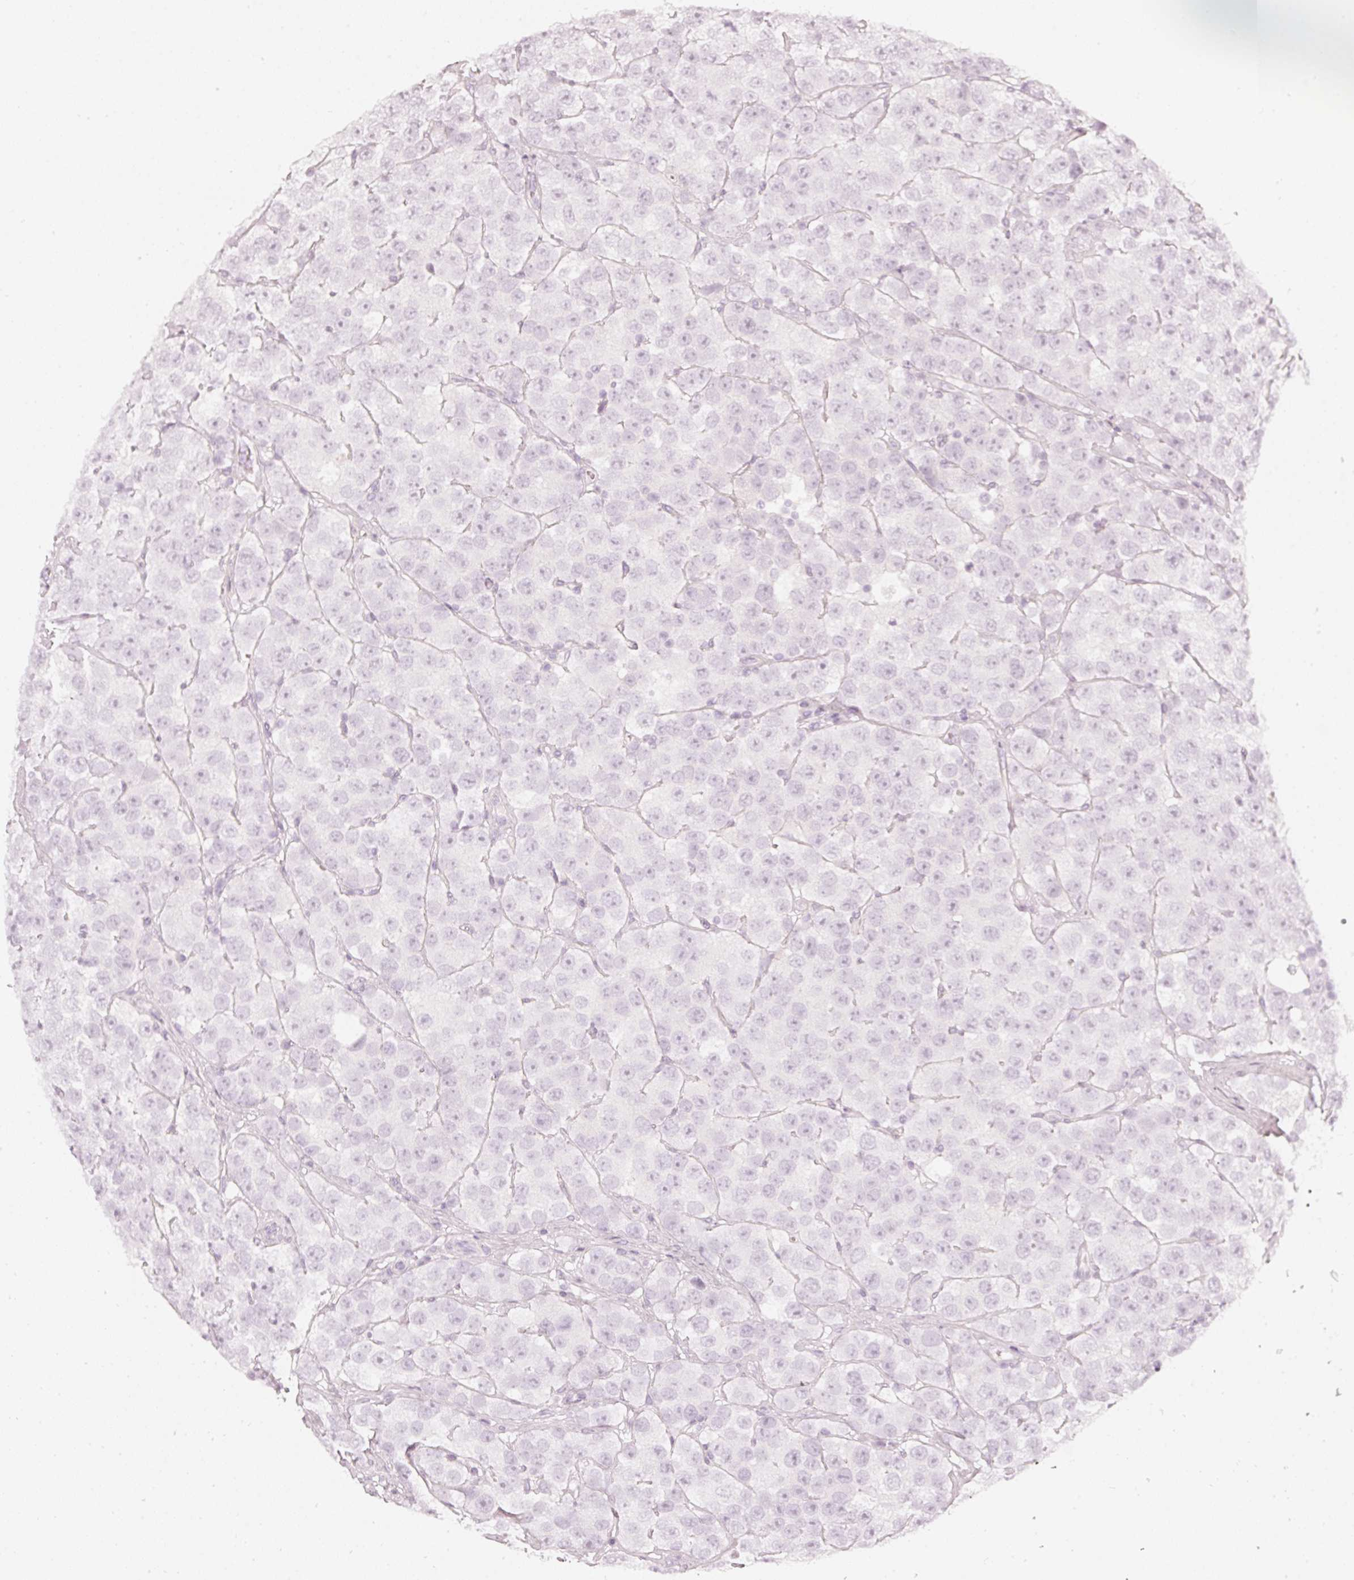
{"staining": {"intensity": "negative", "quantity": "none", "location": "none"}, "tissue": "testis cancer", "cell_type": "Tumor cells", "image_type": "cancer", "snomed": [{"axis": "morphology", "description": "Seminoma, NOS"}, {"axis": "topography", "description": "Testis"}], "caption": "Histopathology image shows no significant protein expression in tumor cells of seminoma (testis). (DAB (3,3'-diaminobenzidine) immunohistochemistry (IHC), high magnification).", "gene": "CNP", "patient": {"sex": "male", "age": 28}}